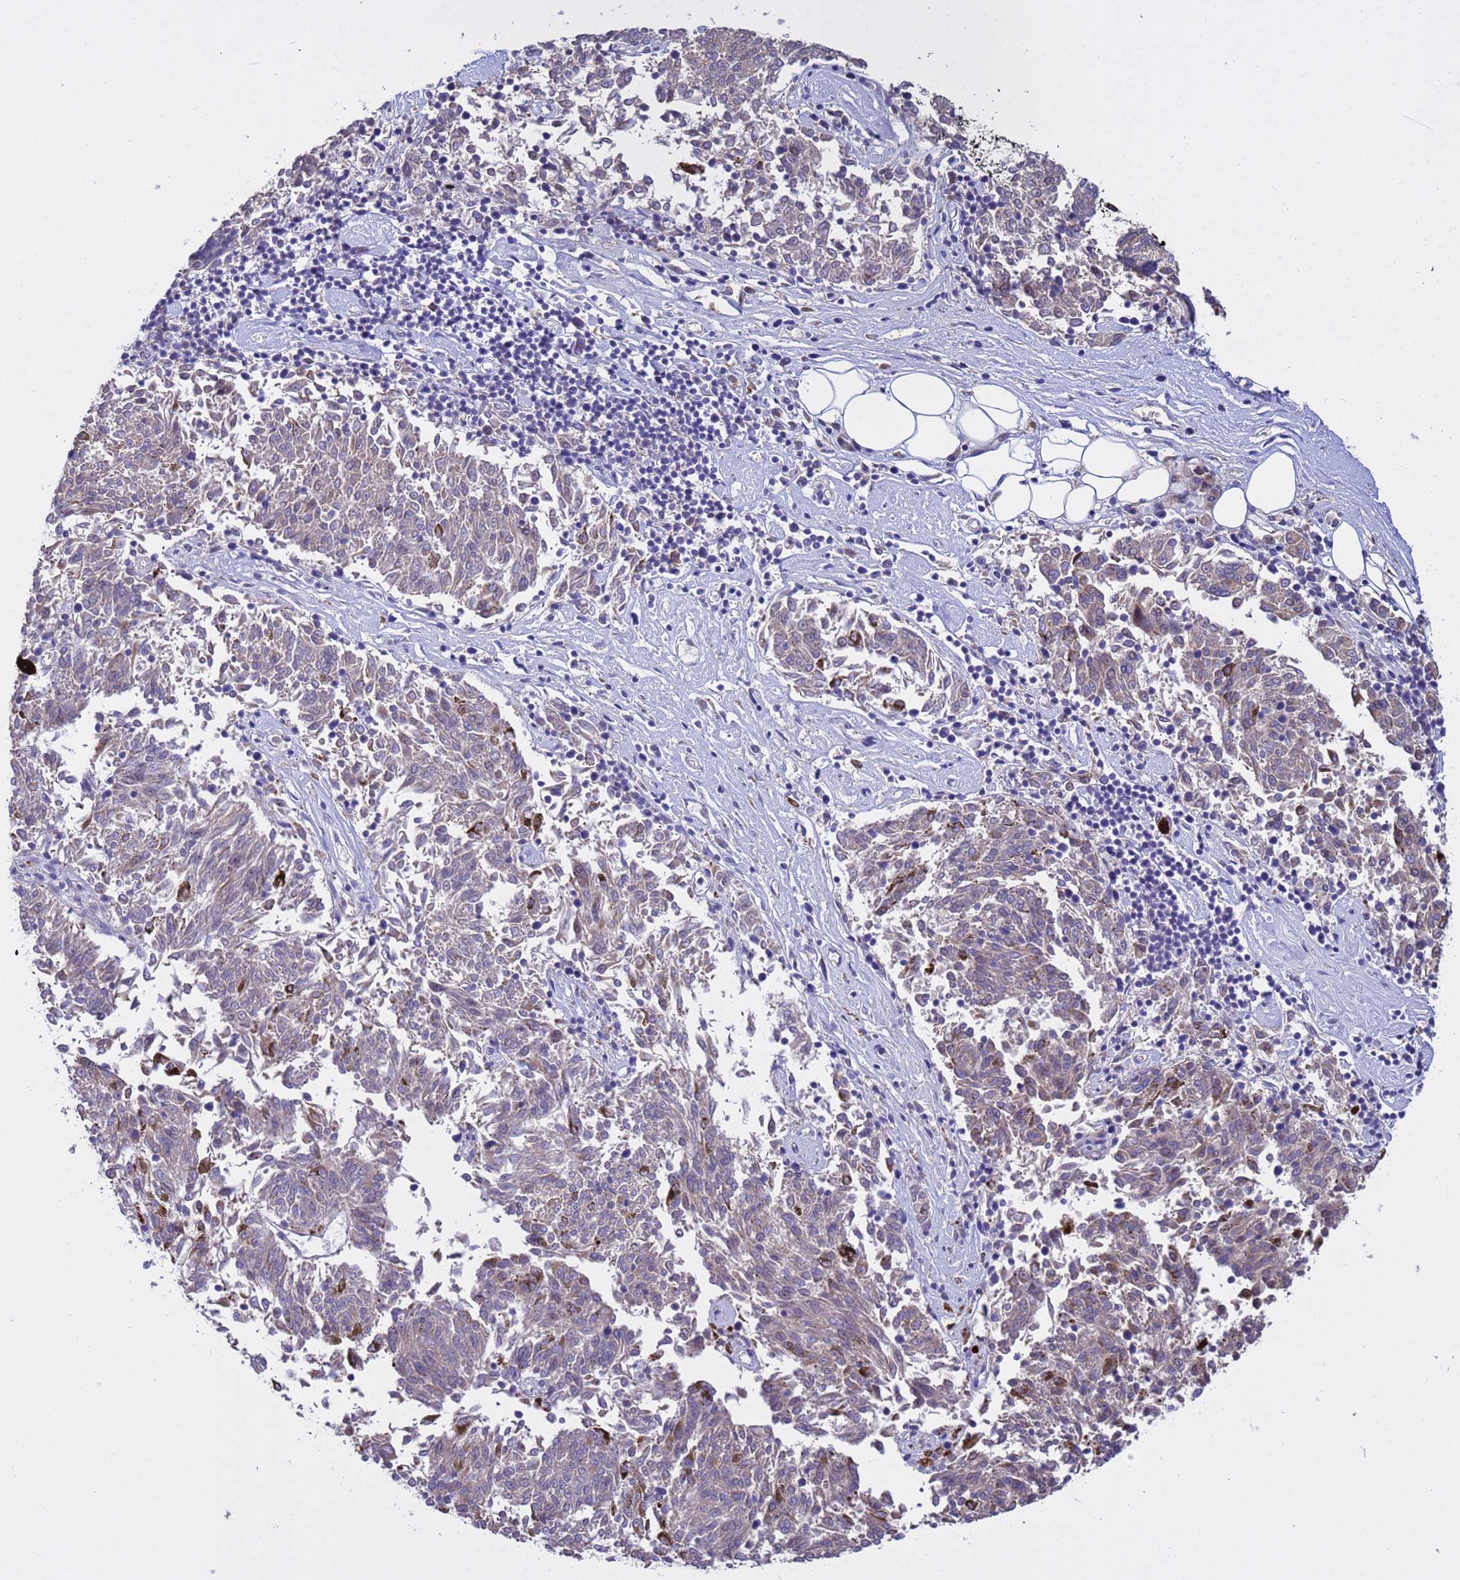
{"staining": {"intensity": "weak", "quantity": "<25%", "location": "cytoplasmic/membranous"}, "tissue": "melanoma", "cell_type": "Tumor cells", "image_type": "cancer", "snomed": [{"axis": "morphology", "description": "Malignant melanoma, NOS"}, {"axis": "topography", "description": "Skin"}], "caption": "DAB immunohistochemical staining of human malignant melanoma displays no significant positivity in tumor cells. (DAB (3,3'-diaminobenzidine) immunohistochemistry (IHC) with hematoxylin counter stain).", "gene": "TUBGCP3", "patient": {"sex": "female", "age": 72}}